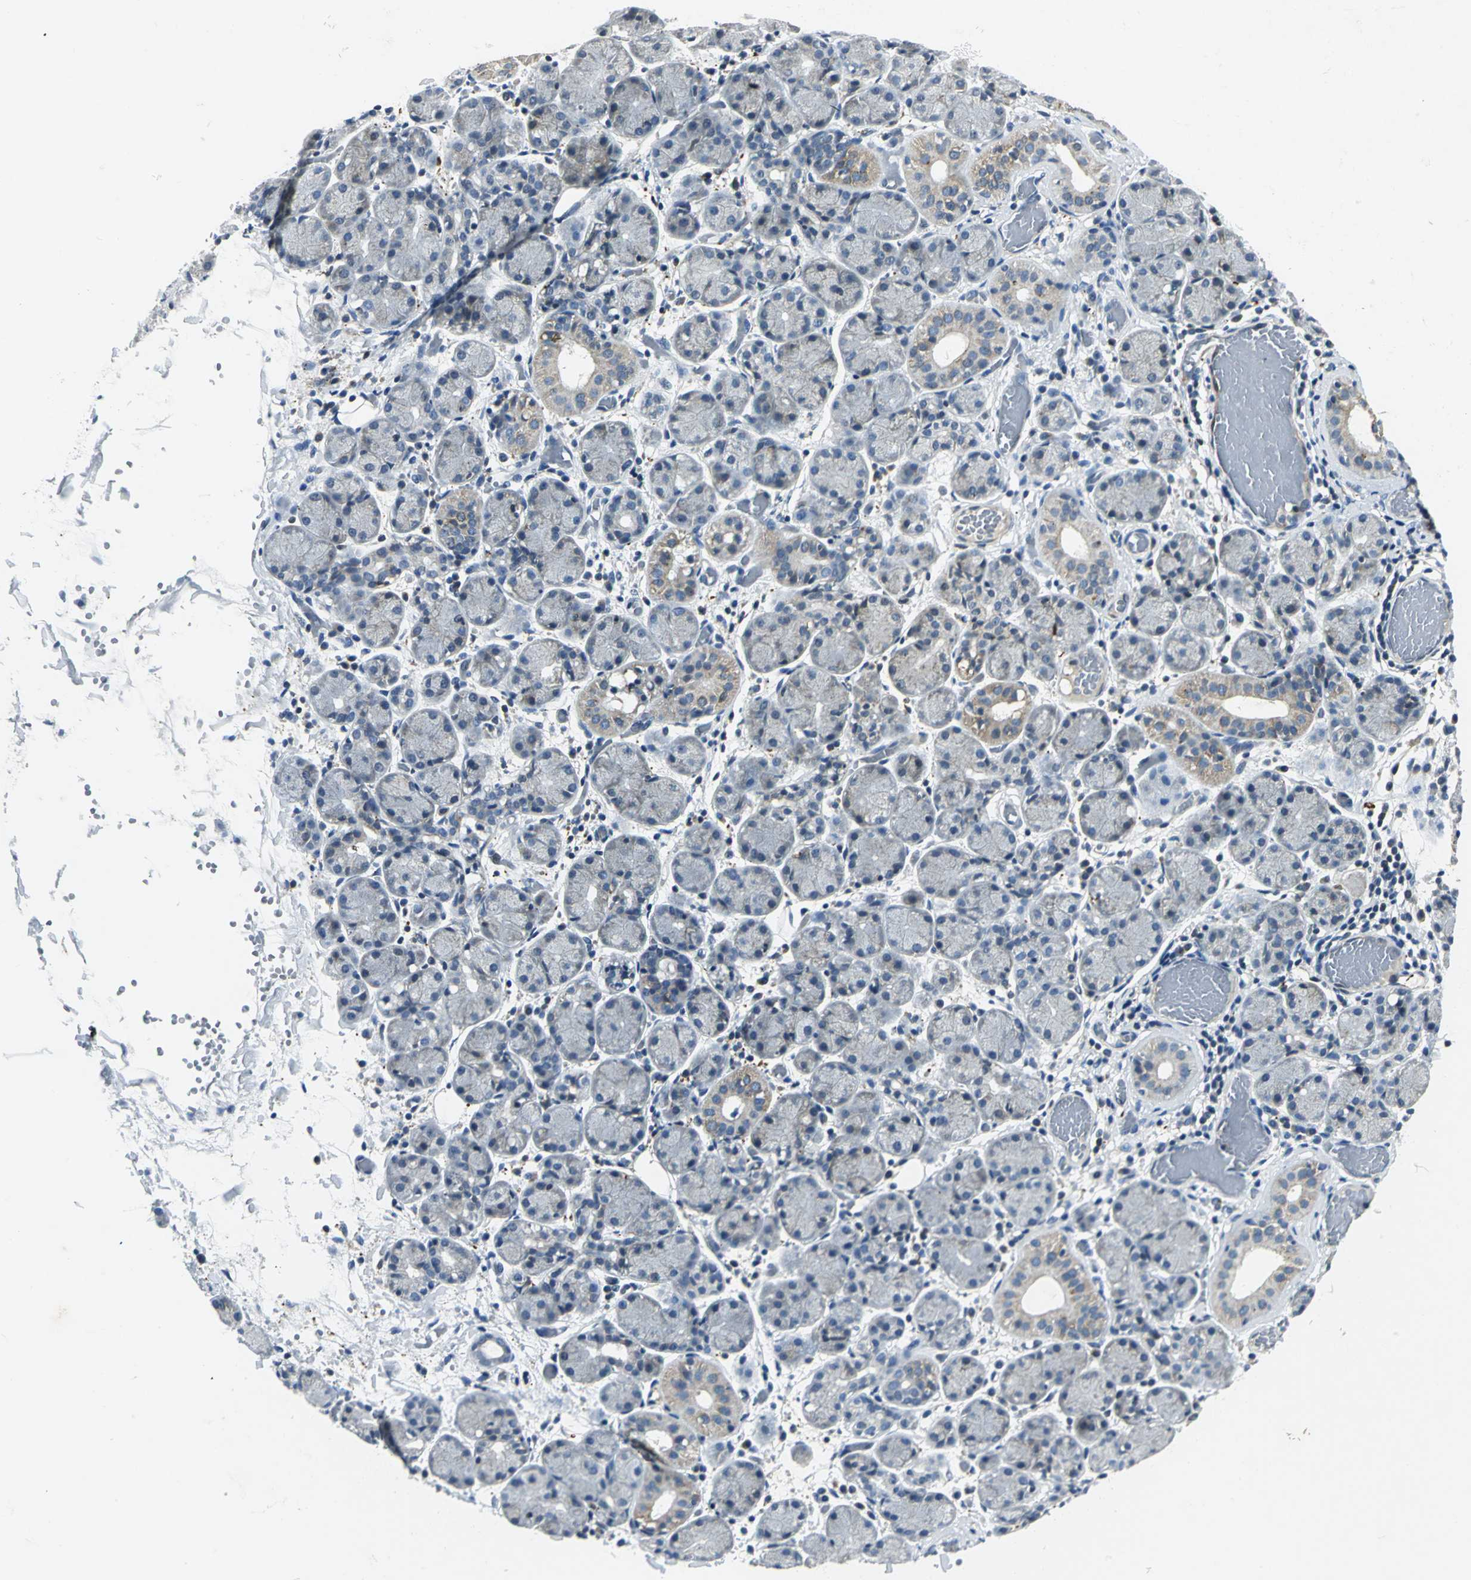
{"staining": {"intensity": "weak", "quantity": "<25%", "location": "cytoplasmic/membranous"}, "tissue": "salivary gland", "cell_type": "Glandular cells", "image_type": "normal", "snomed": [{"axis": "morphology", "description": "Normal tissue, NOS"}, {"axis": "topography", "description": "Salivary gland"}], "caption": "Immunohistochemistry of unremarkable human salivary gland reveals no expression in glandular cells. Brightfield microscopy of immunohistochemistry stained with DAB (3,3'-diaminobenzidine) (brown) and hematoxylin (blue), captured at high magnification.", "gene": "USP40", "patient": {"sex": "female", "age": 24}}